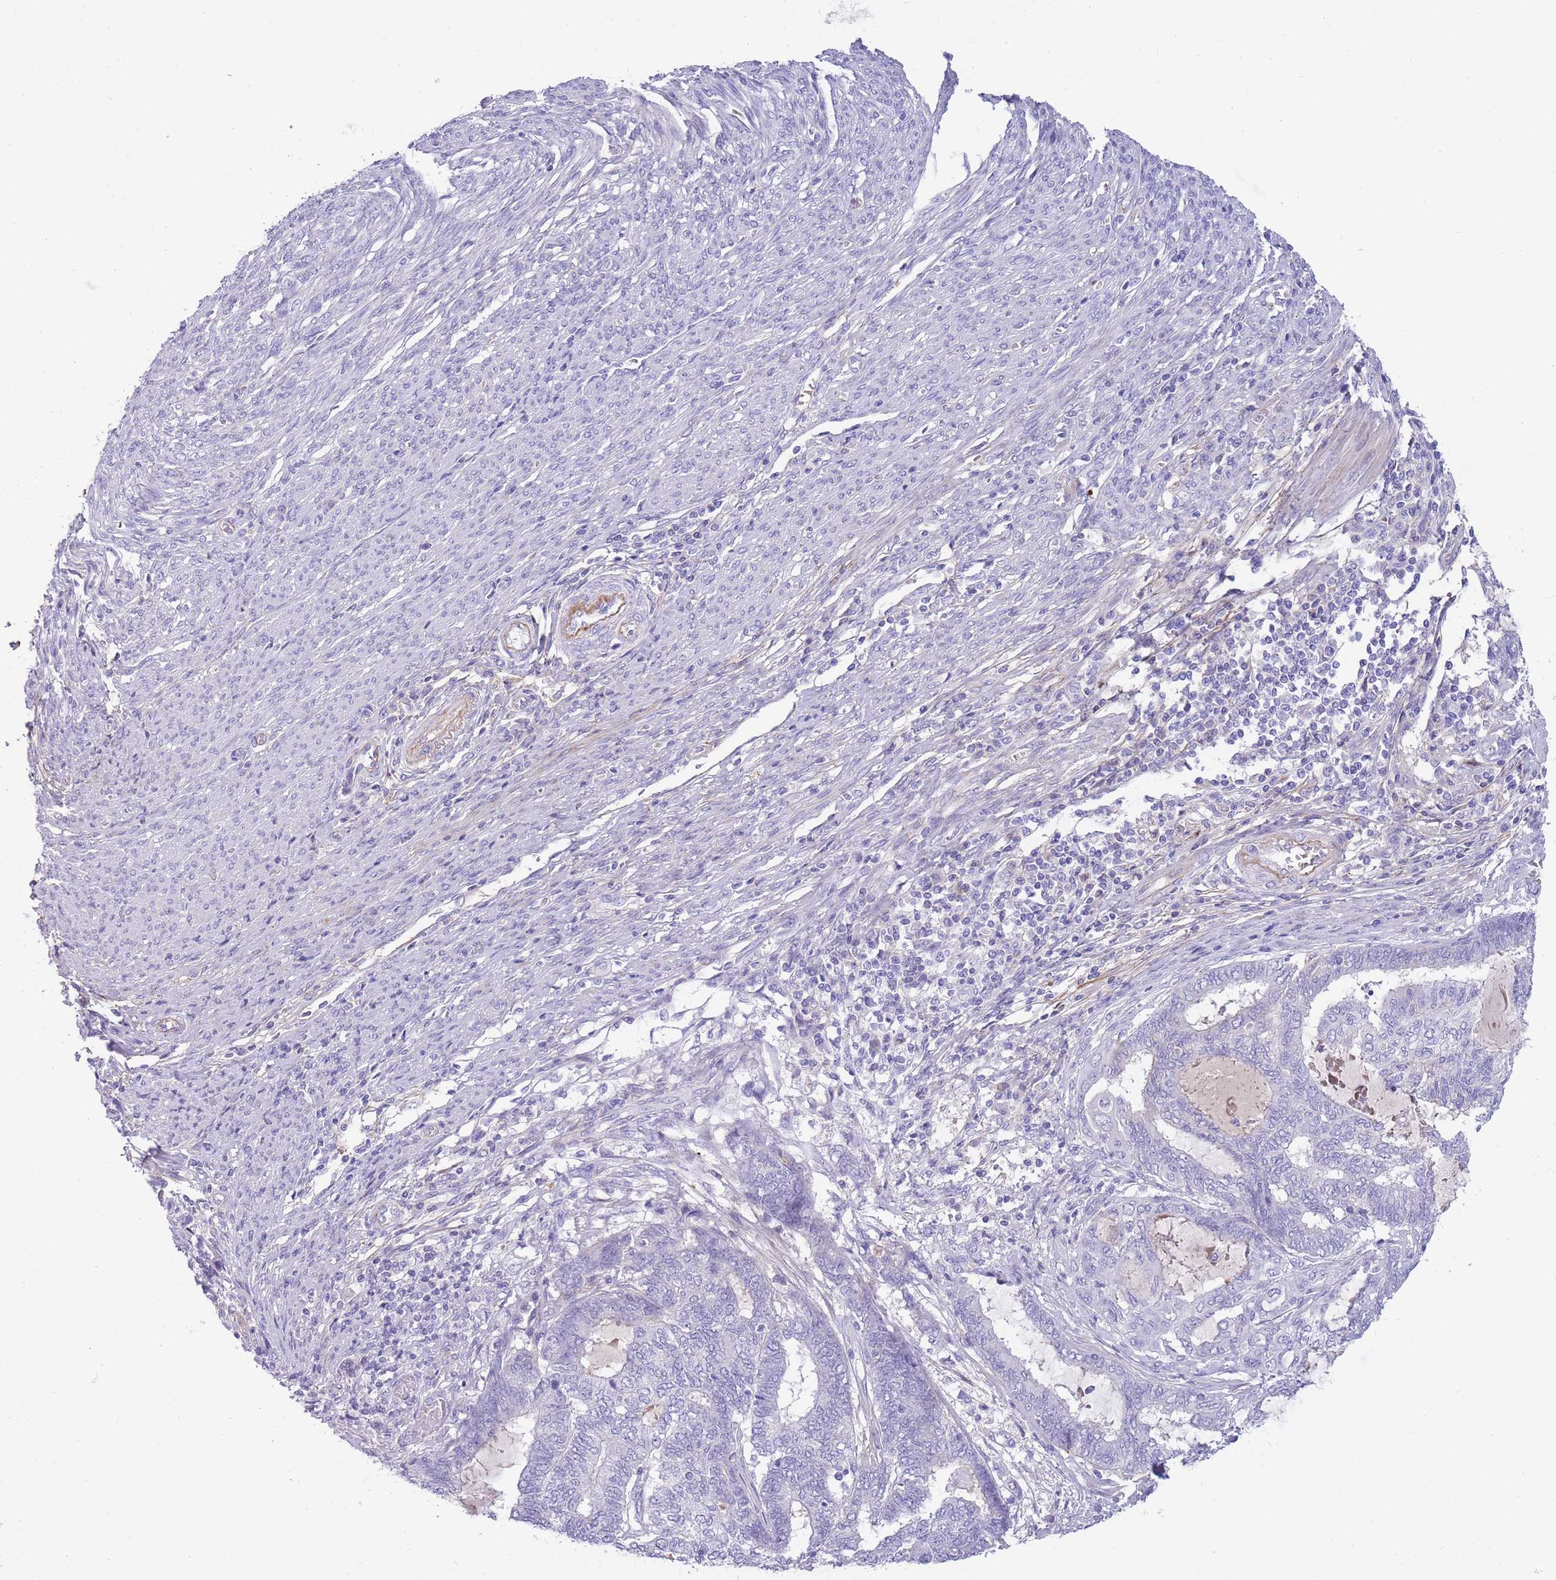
{"staining": {"intensity": "negative", "quantity": "none", "location": "none"}, "tissue": "endometrial cancer", "cell_type": "Tumor cells", "image_type": "cancer", "snomed": [{"axis": "morphology", "description": "Adenocarcinoma, NOS"}, {"axis": "topography", "description": "Uterus"}, {"axis": "topography", "description": "Endometrium"}], "caption": "A high-resolution micrograph shows IHC staining of adenocarcinoma (endometrial), which exhibits no significant staining in tumor cells. (DAB IHC visualized using brightfield microscopy, high magnification).", "gene": "LEPROTL1", "patient": {"sex": "female", "age": 70}}